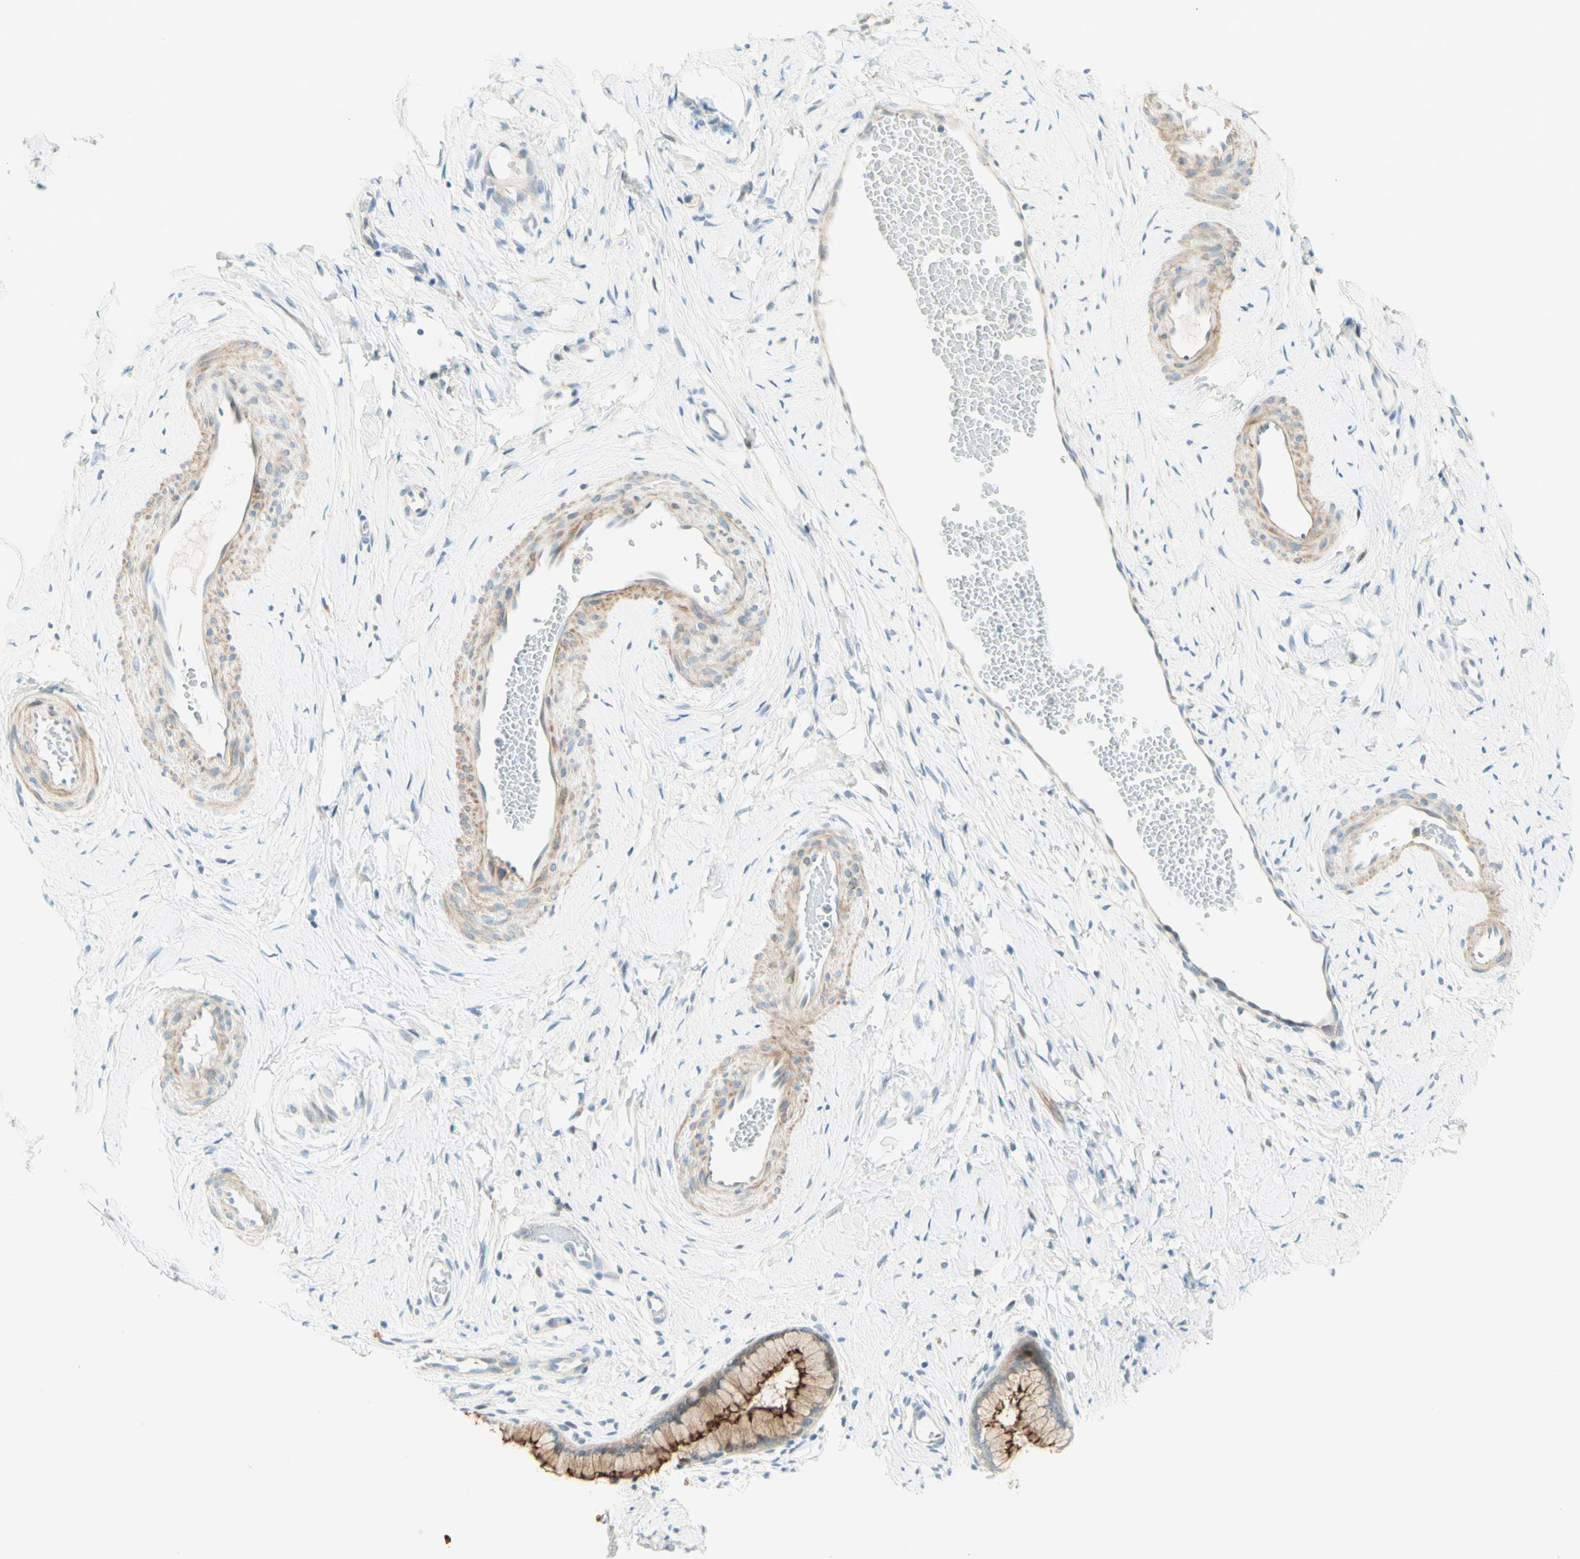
{"staining": {"intensity": "strong", "quantity": ">75%", "location": "cytoplasmic/membranous"}, "tissue": "cervix", "cell_type": "Glandular cells", "image_type": "normal", "snomed": [{"axis": "morphology", "description": "Normal tissue, NOS"}, {"axis": "topography", "description": "Cervix"}], "caption": "Cervix stained with DAB IHC demonstrates high levels of strong cytoplasmic/membranous staining in approximately >75% of glandular cells.", "gene": "PROM1", "patient": {"sex": "female", "age": 65}}